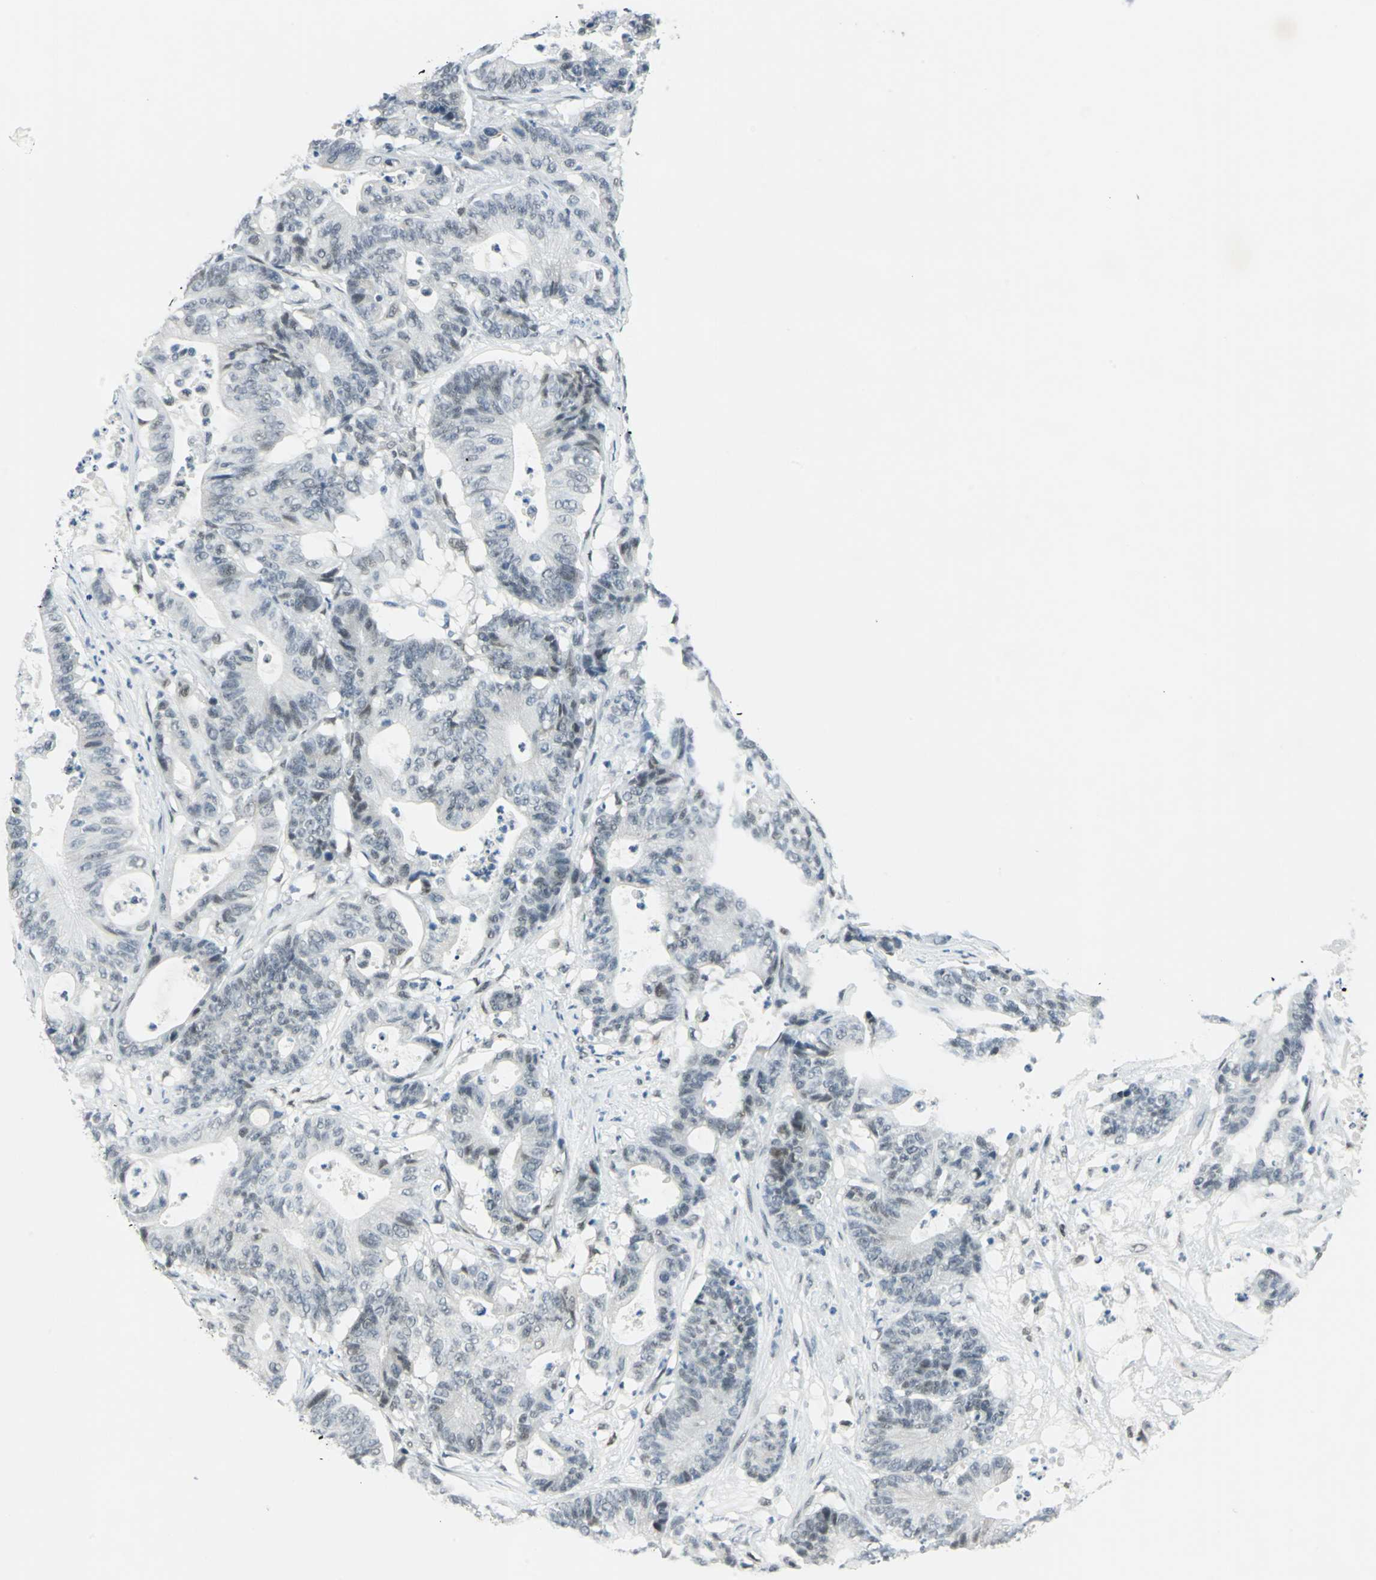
{"staining": {"intensity": "weak", "quantity": "<25%", "location": "nuclear"}, "tissue": "colorectal cancer", "cell_type": "Tumor cells", "image_type": "cancer", "snomed": [{"axis": "morphology", "description": "Adenocarcinoma, NOS"}, {"axis": "topography", "description": "Colon"}], "caption": "High power microscopy photomicrograph of an immunohistochemistry (IHC) histopathology image of colorectal cancer (adenocarcinoma), revealing no significant positivity in tumor cells.", "gene": "MTMR10", "patient": {"sex": "female", "age": 84}}